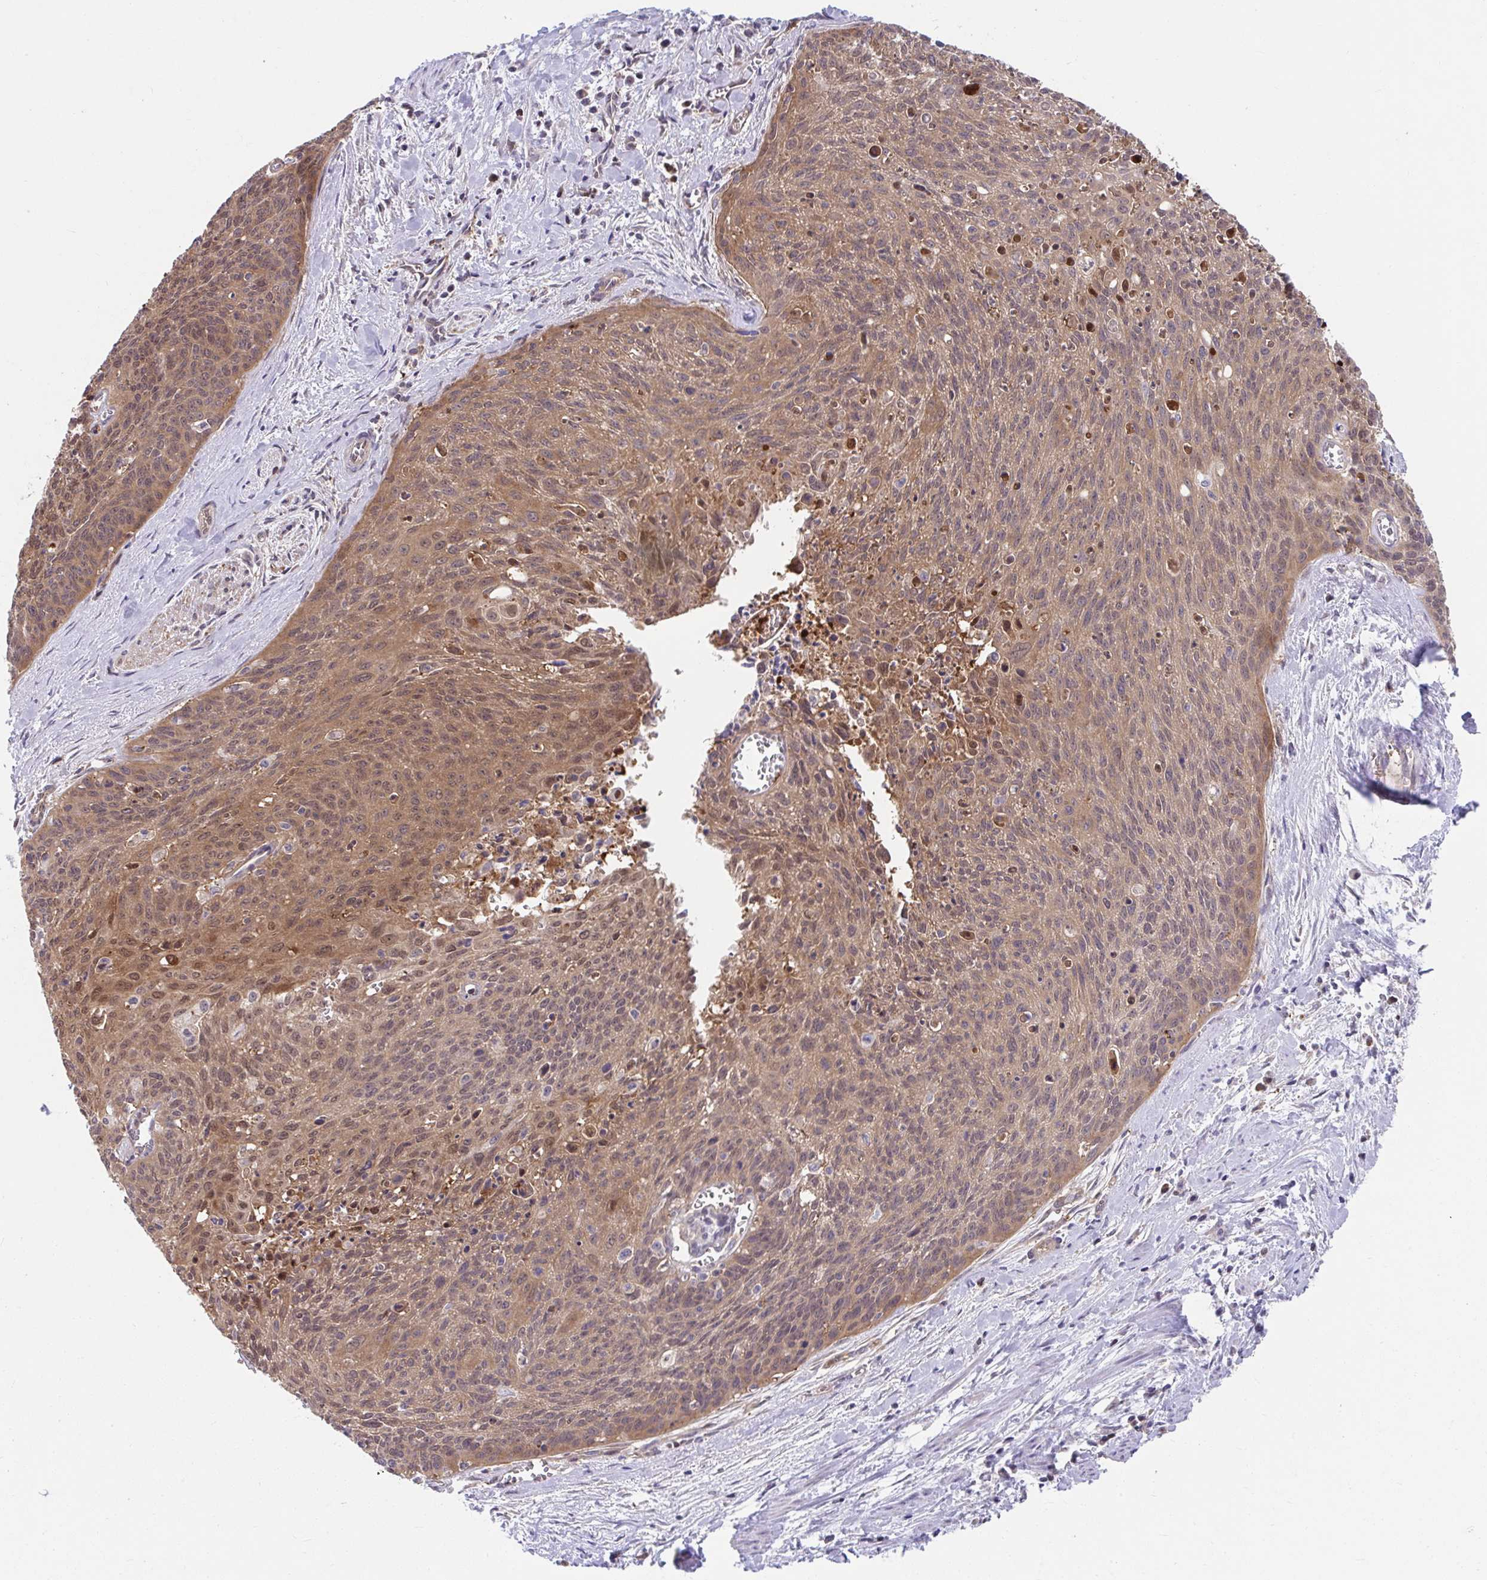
{"staining": {"intensity": "moderate", "quantity": ">75%", "location": "cytoplasmic/membranous"}, "tissue": "cervical cancer", "cell_type": "Tumor cells", "image_type": "cancer", "snomed": [{"axis": "morphology", "description": "Squamous cell carcinoma, NOS"}, {"axis": "topography", "description": "Cervix"}], "caption": "DAB immunohistochemical staining of cervical cancer exhibits moderate cytoplasmic/membranous protein staining in about >75% of tumor cells. The protein is stained brown, and the nuclei are stained in blue (DAB IHC with brightfield microscopy, high magnification).", "gene": "PCDHB7", "patient": {"sex": "female", "age": 55}}